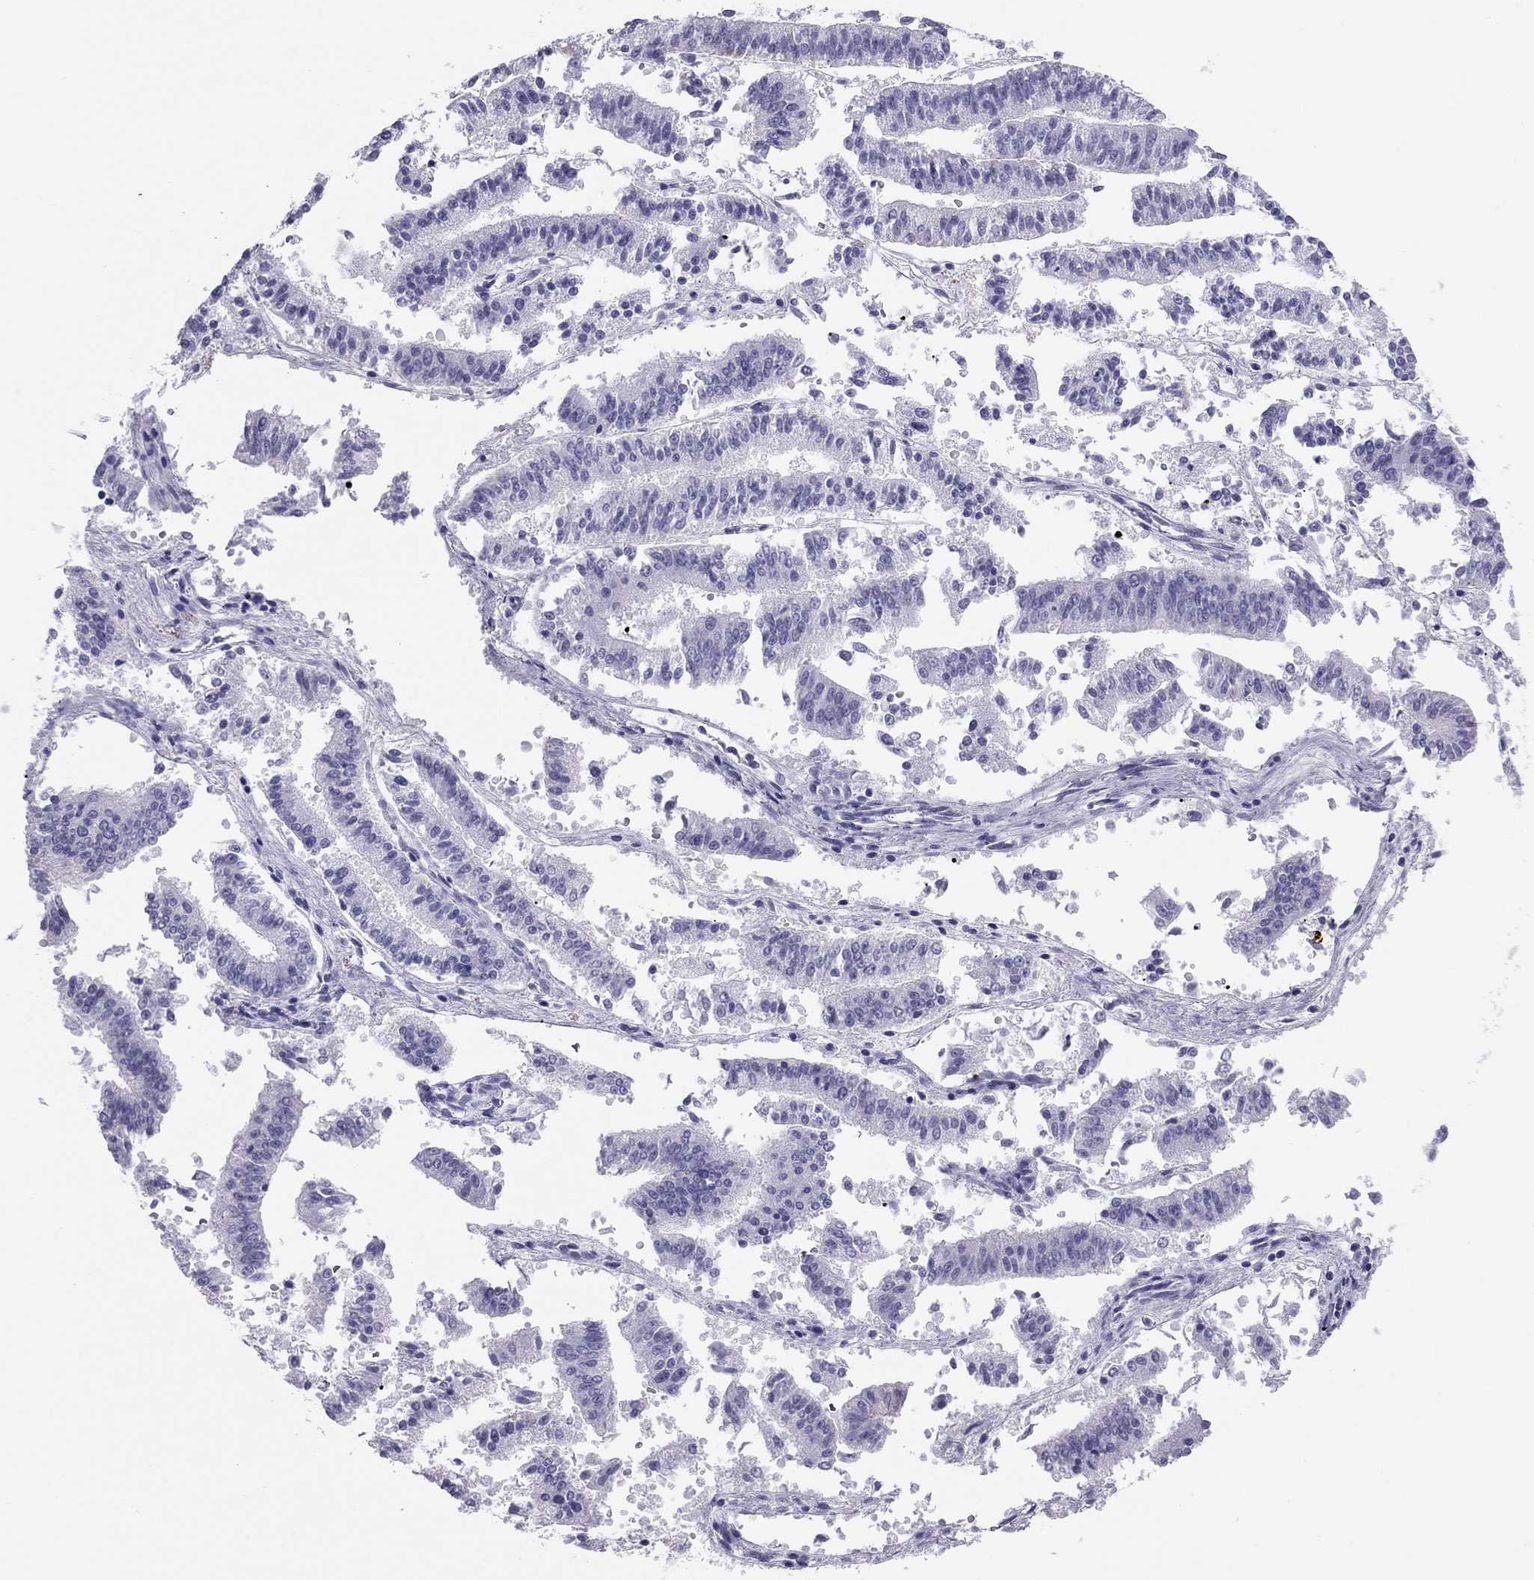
{"staining": {"intensity": "negative", "quantity": "none", "location": "none"}, "tissue": "endometrial cancer", "cell_type": "Tumor cells", "image_type": "cancer", "snomed": [{"axis": "morphology", "description": "Adenocarcinoma, NOS"}, {"axis": "topography", "description": "Endometrium"}], "caption": "The histopathology image exhibits no significant staining in tumor cells of endometrial adenocarcinoma.", "gene": "TRPM3", "patient": {"sex": "female", "age": 66}}